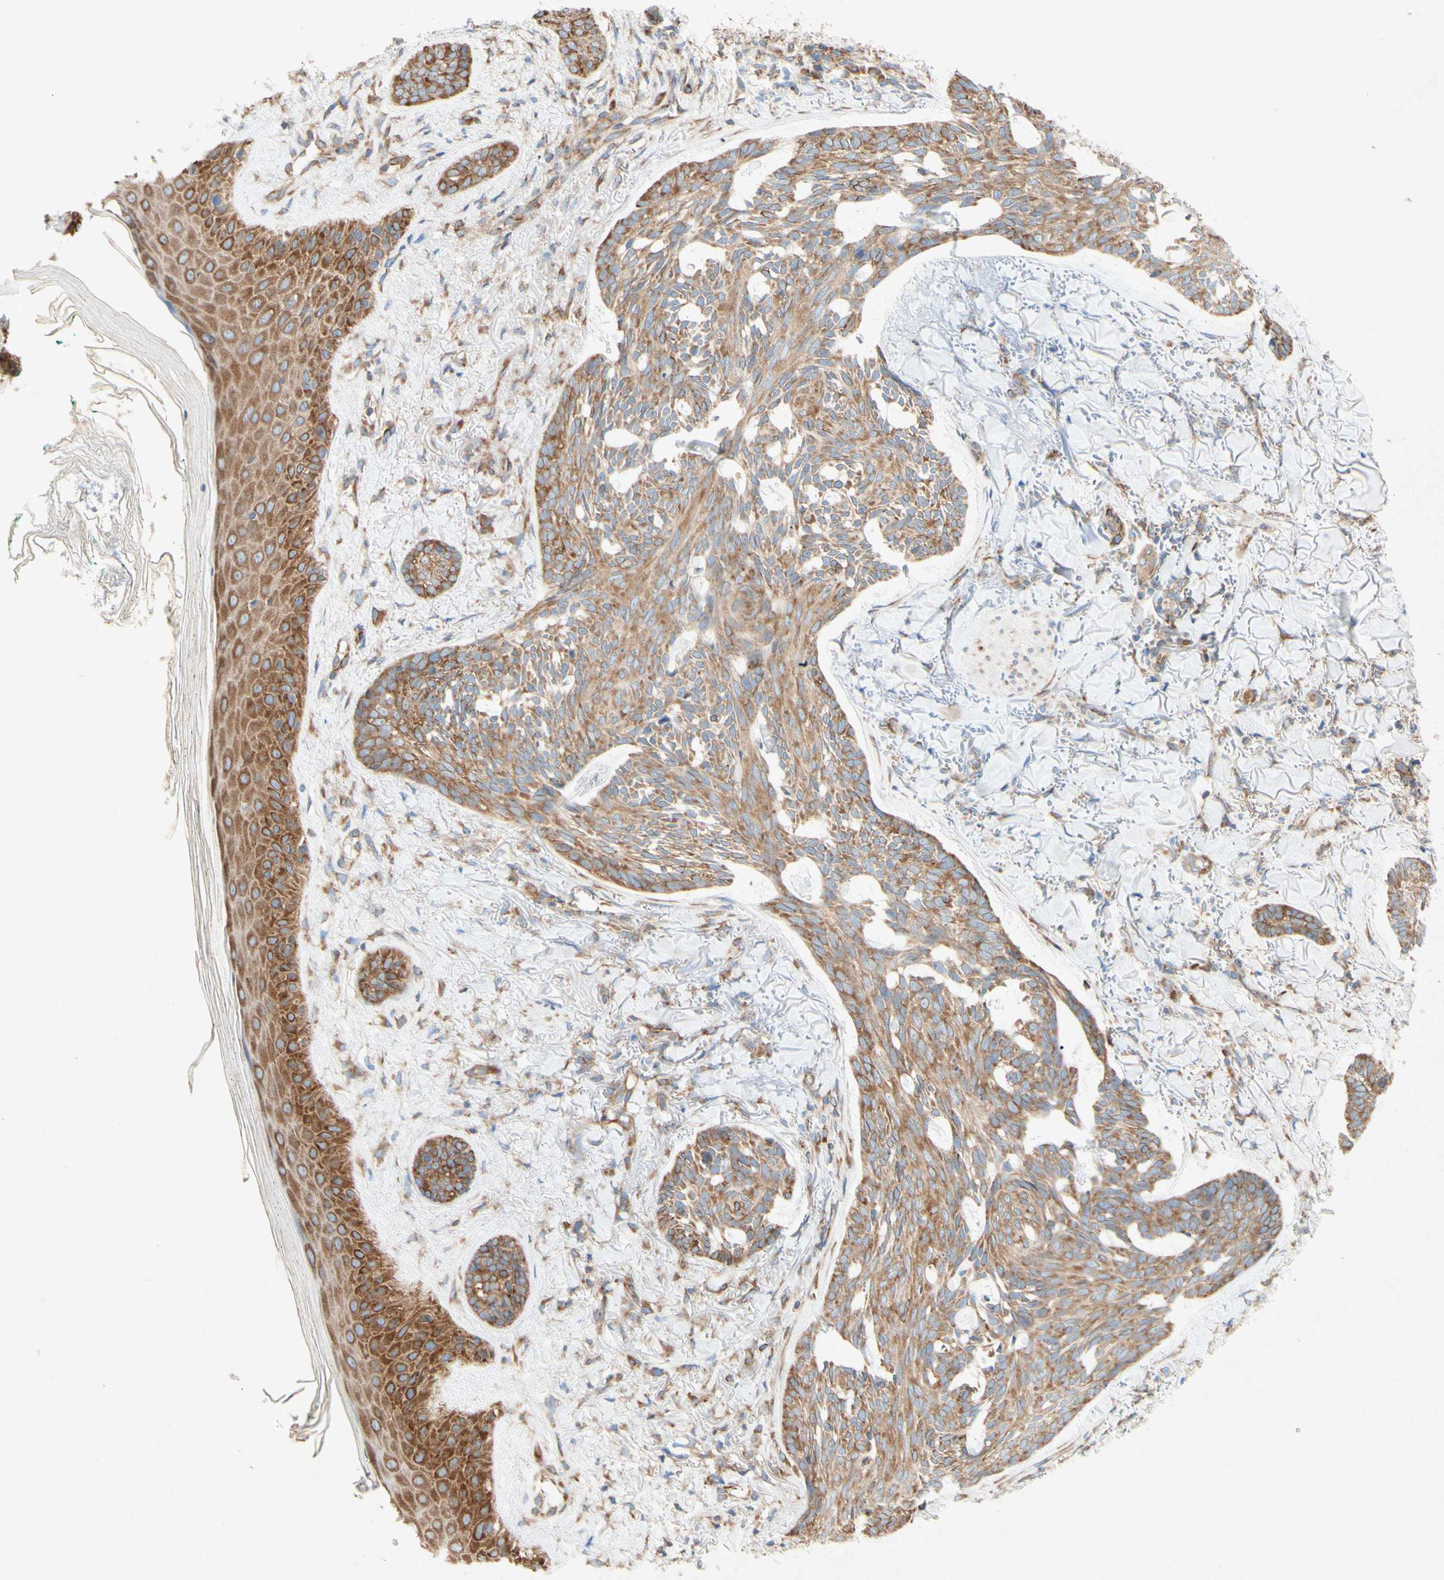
{"staining": {"intensity": "moderate", "quantity": ">75%", "location": "cytoplasmic/membranous"}, "tissue": "skin cancer", "cell_type": "Tumor cells", "image_type": "cancer", "snomed": [{"axis": "morphology", "description": "Basal cell carcinoma"}, {"axis": "topography", "description": "Skin"}], "caption": "Skin cancer tissue displays moderate cytoplasmic/membranous staining in about >75% of tumor cells, visualized by immunohistochemistry. Immunohistochemistry stains the protein of interest in brown and the nuclei are stained blue.", "gene": "PABPC1", "patient": {"sex": "male", "age": 43}}